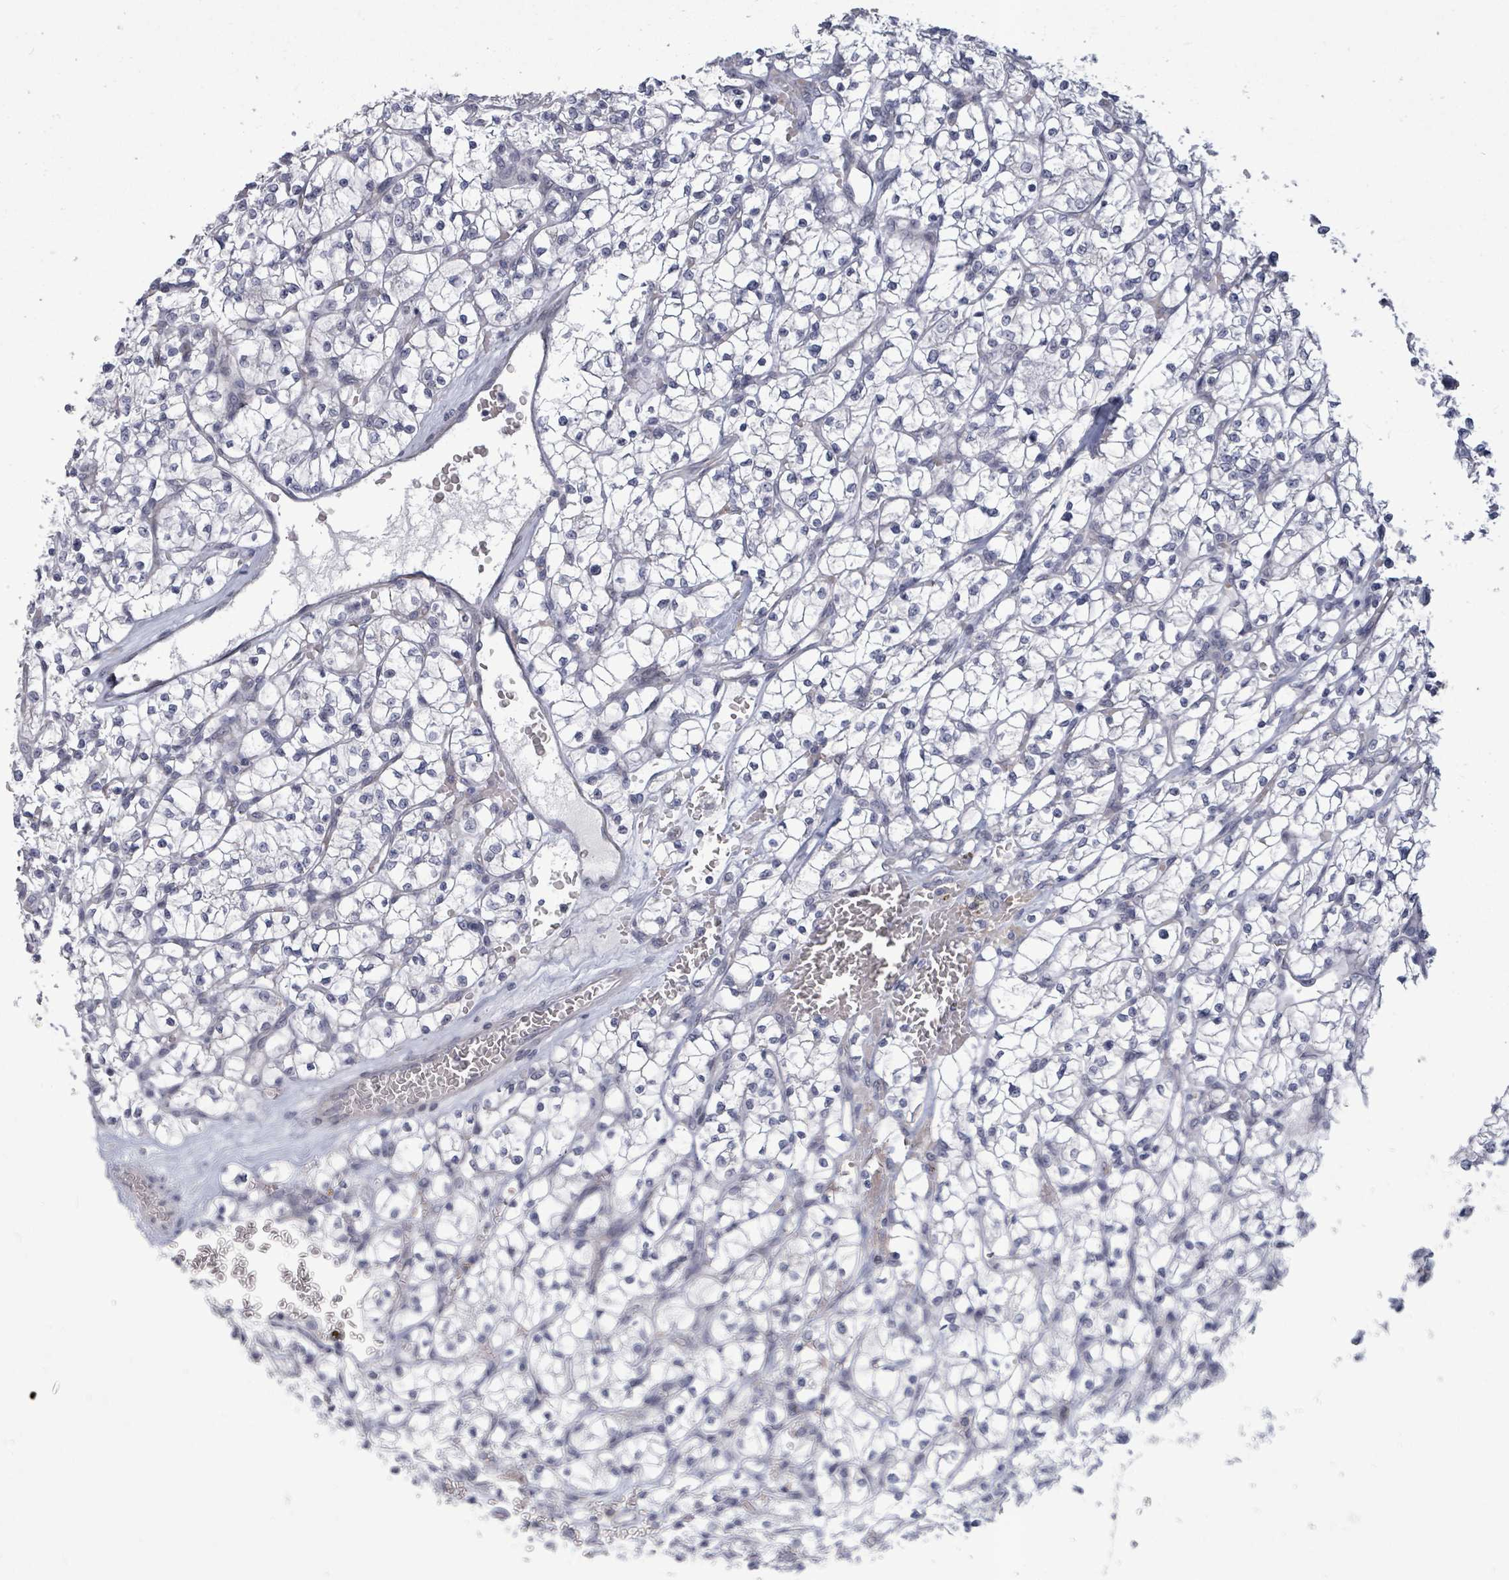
{"staining": {"intensity": "negative", "quantity": "none", "location": "none"}, "tissue": "renal cancer", "cell_type": "Tumor cells", "image_type": "cancer", "snomed": [{"axis": "morphology", "description": "Adenocarcinoma, NOS"}, {"axis": "topography", "description": "Kidney"}], "caption": "Human renal cancer stained for a protein using immunohistochemistry demonstrates no positivity in tumor cells.", "gene": "PTPN20", "patient": {"sex": "female", "age": 64}}